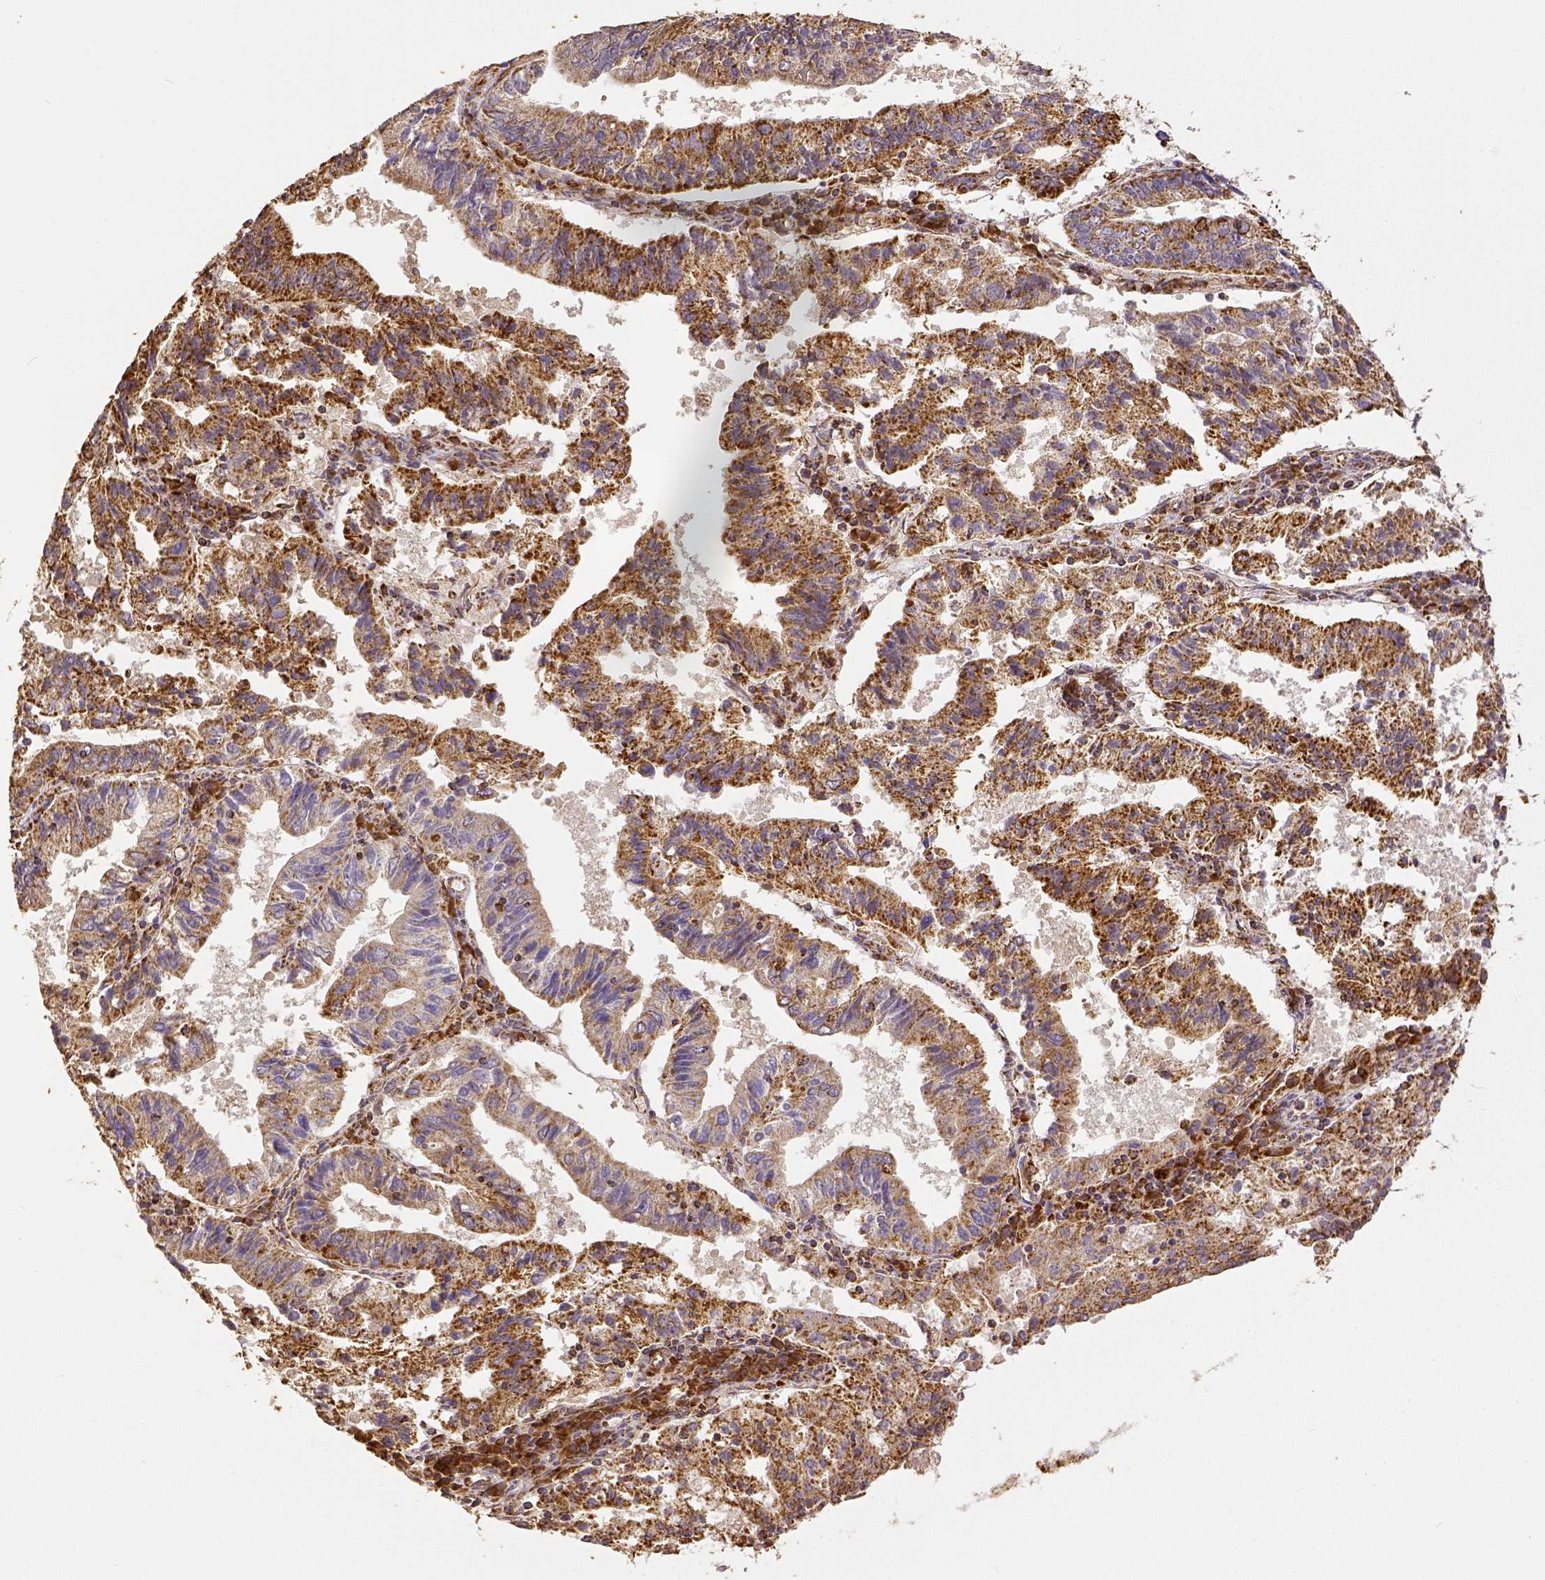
{"staining": {"intensity": "strong", "quantity": ">75%", "location": "cytoplasmic/membranous"}, "tissue": "endometrial cancer", "cell_type": "Tumor cells", "image_type": "cancer", "snomed": [{"axis": "morphology", "description": "Adenocarcinoma, NOS"}, {"axis": "topography", "description": "Endometrium"}], "caption": "This is an image of immunohistochemistry staining of adenocarcinoma (endometrial), which shows strong positivity in the cytoplasmic/membranous of tumor cells.", "gene": "SDHB", "patient": {"sex": "female", "age": 82}}